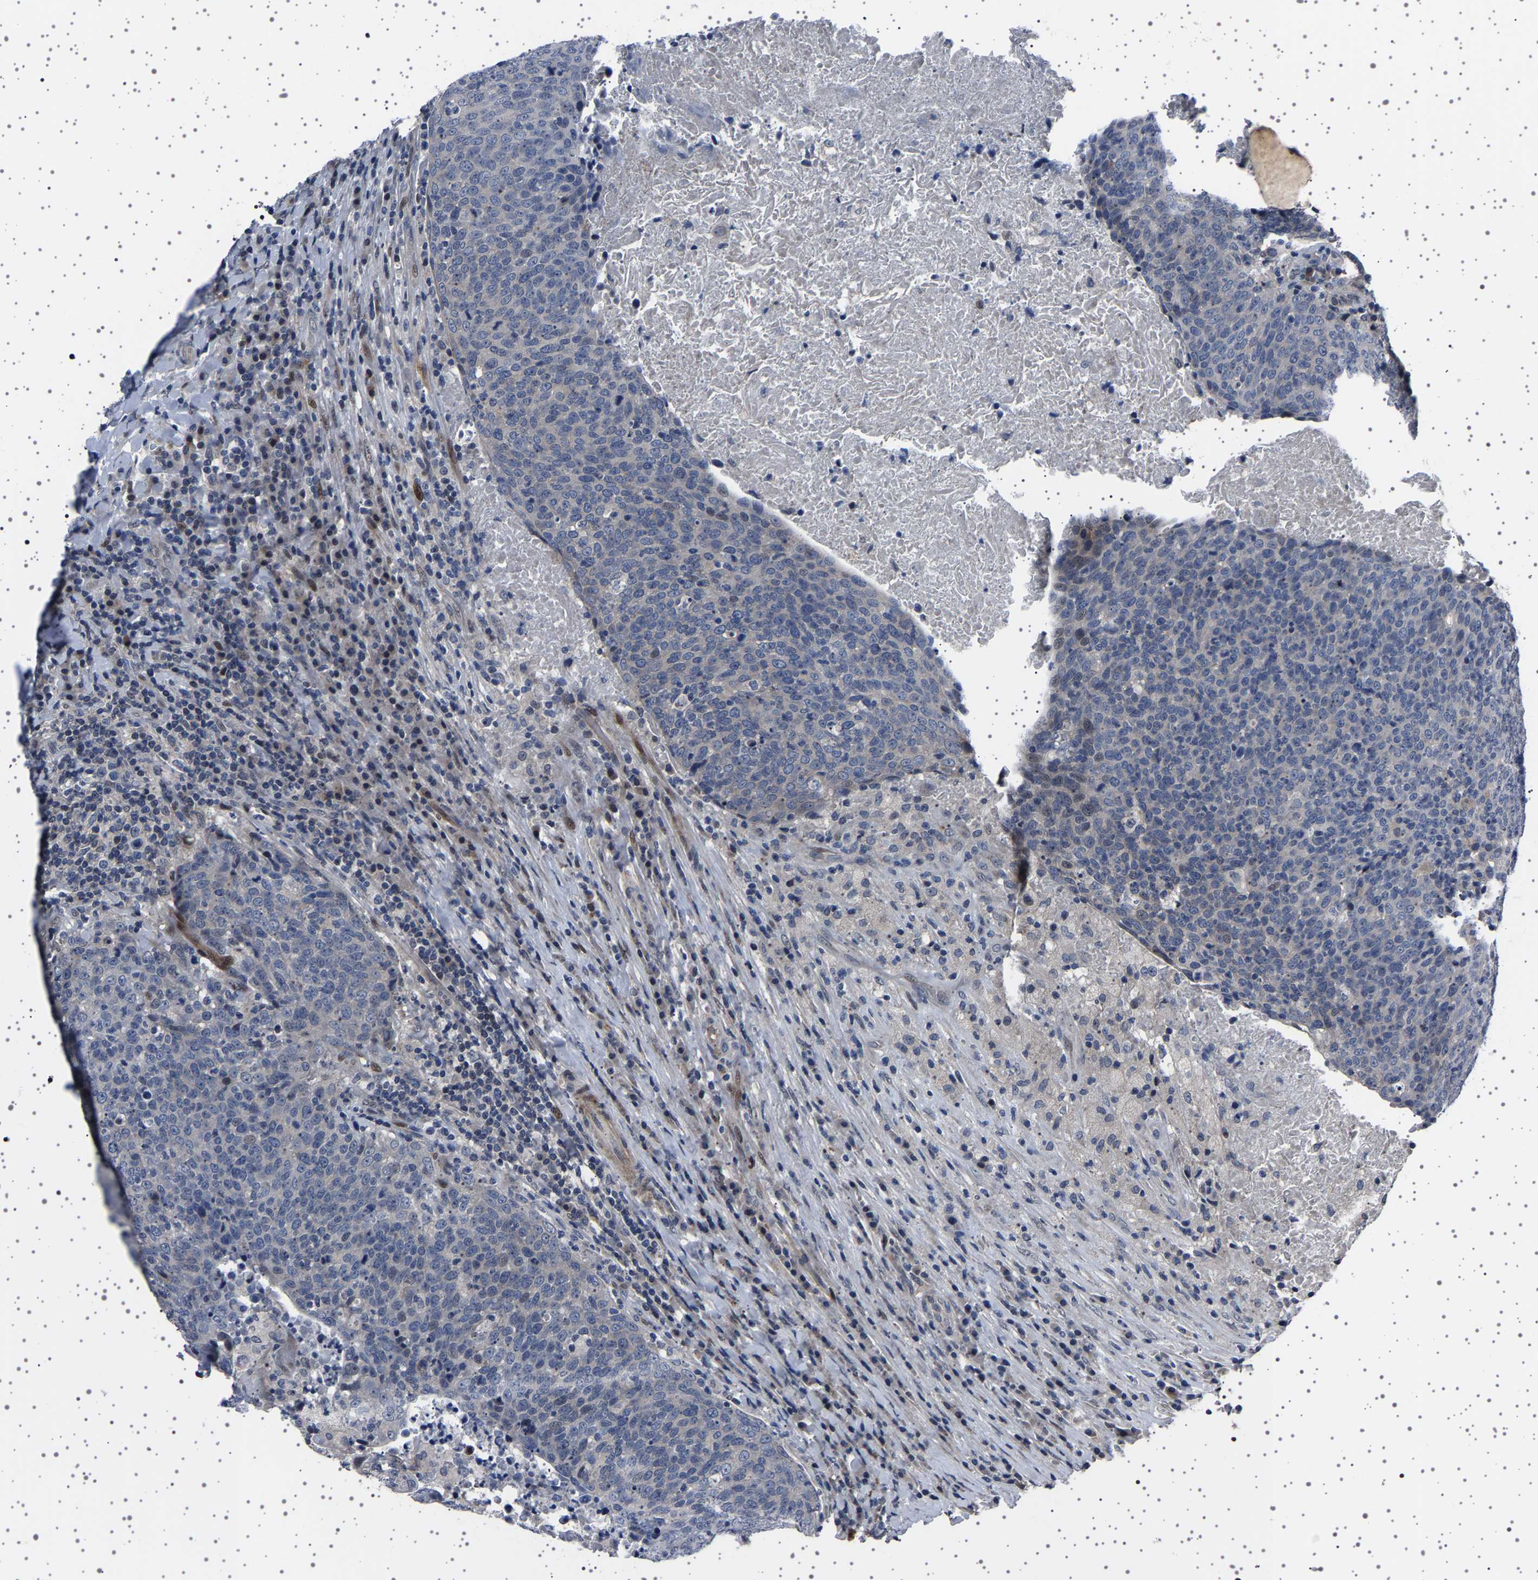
{"staining": {"intensity": "negative", "quantity": "none", "location": "none"}, "tissue": "head and neck cancer", "cell_type": "Tumor cells", "image_type": "cancer", "snomed": [{"axis": "morphology", "description": "Squamous cell carcinoma, NOS"}, {"axis": "morphology", "description": "Squamous cell carcinoma, metastatic, NOS"}, {"axis": "topography", "description": "Lymph node"}, {"axis": "topography", "description": "Head-Neck"}], "caption": "Tumor cells show no significant protein expression in head and neck cancer (metastatic squamous cell carcinoma). The staining was performed using DAB to visualize the protein expression in brown, while the nuclei were stained in blue with hematoxylin (Magnification: 20x).", "gene": "PAK5", "patient": {"sex": "male", "age": 62}}